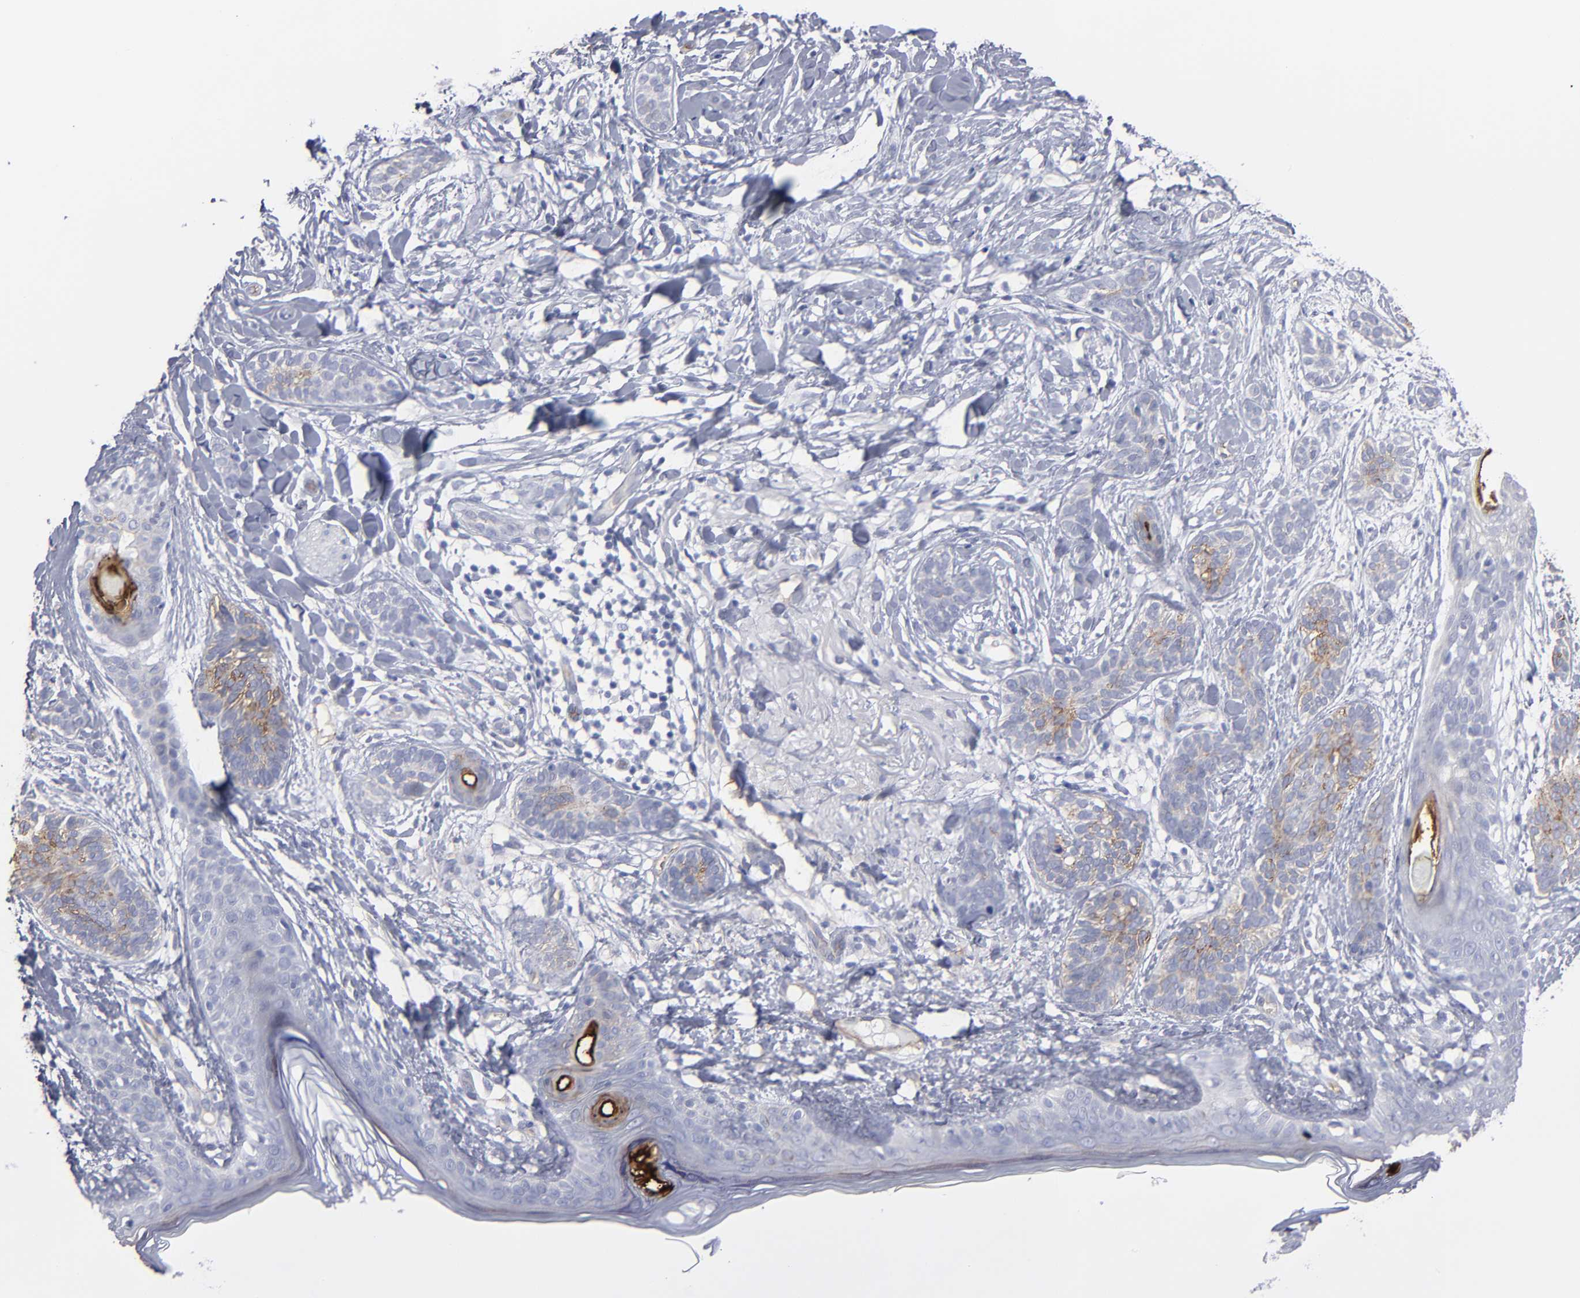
{"staining": {"intensity": "weak", "quantity": "<25%", "location": "cytoplasmic/membranous"}, "tissue": "skin cancer", "cell_type": "Tumor cells", "image_type": "cancer", "snomed": [{"axis": "morphology", "description": "Normal tissue, NOS"}, {"axis": "morphology", "description": "Basal cell carcinoma"}, {"axis": "topography", "description": "Skin"}], "caption": "DAB immunohistochemical staining of skin cancer (basal cell carcinoma) displays no significant staining in tumor cells.", "gene": "TM4SF1", "patient": {"sex": "male", "age": 63}}